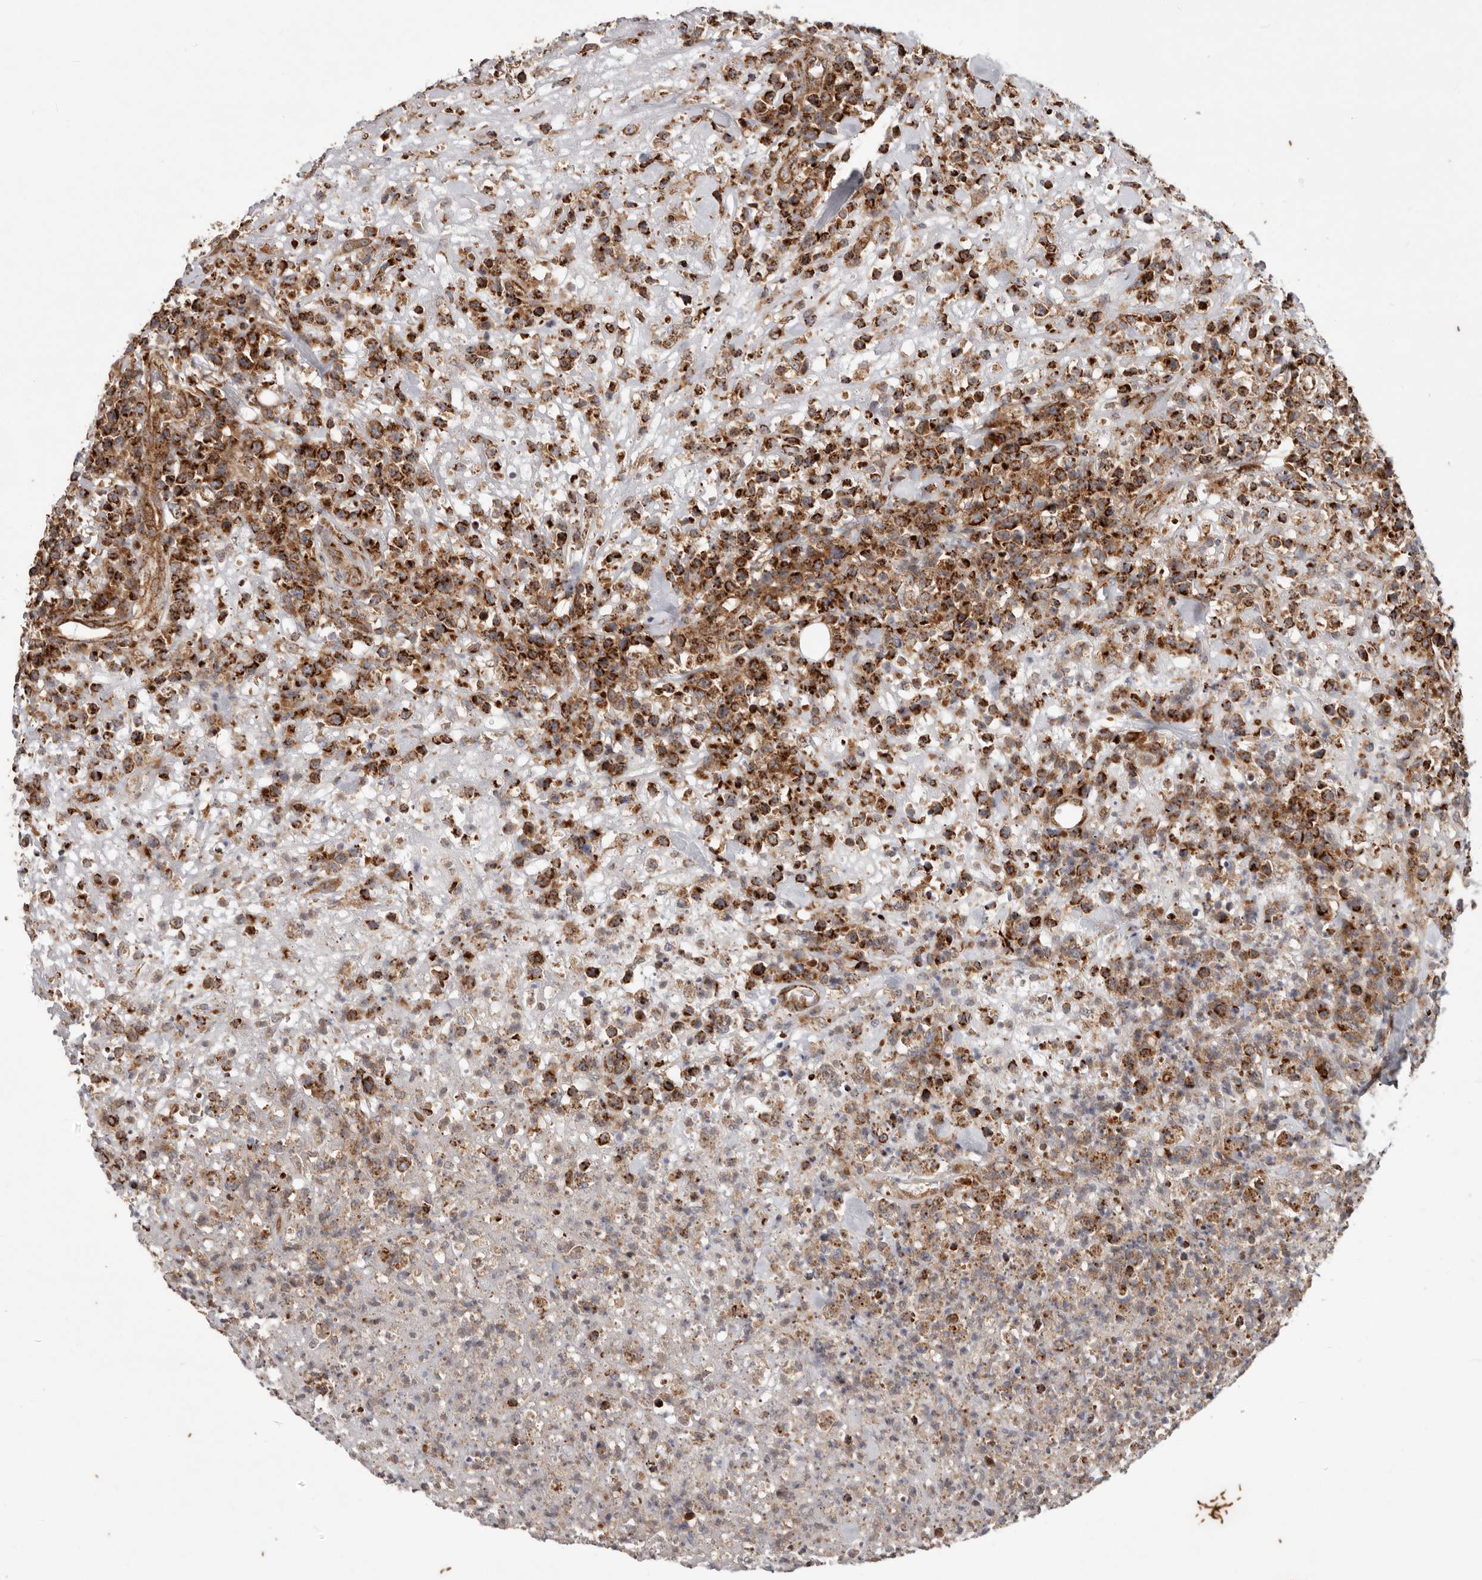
{"staining": {"intensity": "strong", "quantity": ">75%", "location": "cytoplasmic/membranous"}, "tissue": "lymphoma", "cell_type": "Tumor cells", "image_type": "cancer", "snomed": [{"axis": "morphology", "description": "Malignant lymphoma, non-Hodgkin's type, High grade"}, {"axis": "topography", "description": "Colon"}], "caption": "Immunohistochemistry photomicrograph of human lymphoma stained for a protein (brown), which reveals high levels of strong cytoplasmic/membranous expression in approximately >75% of tumor cells.", "gene": "MRPS10", "patient": {"sex": "female", "age": 53}}